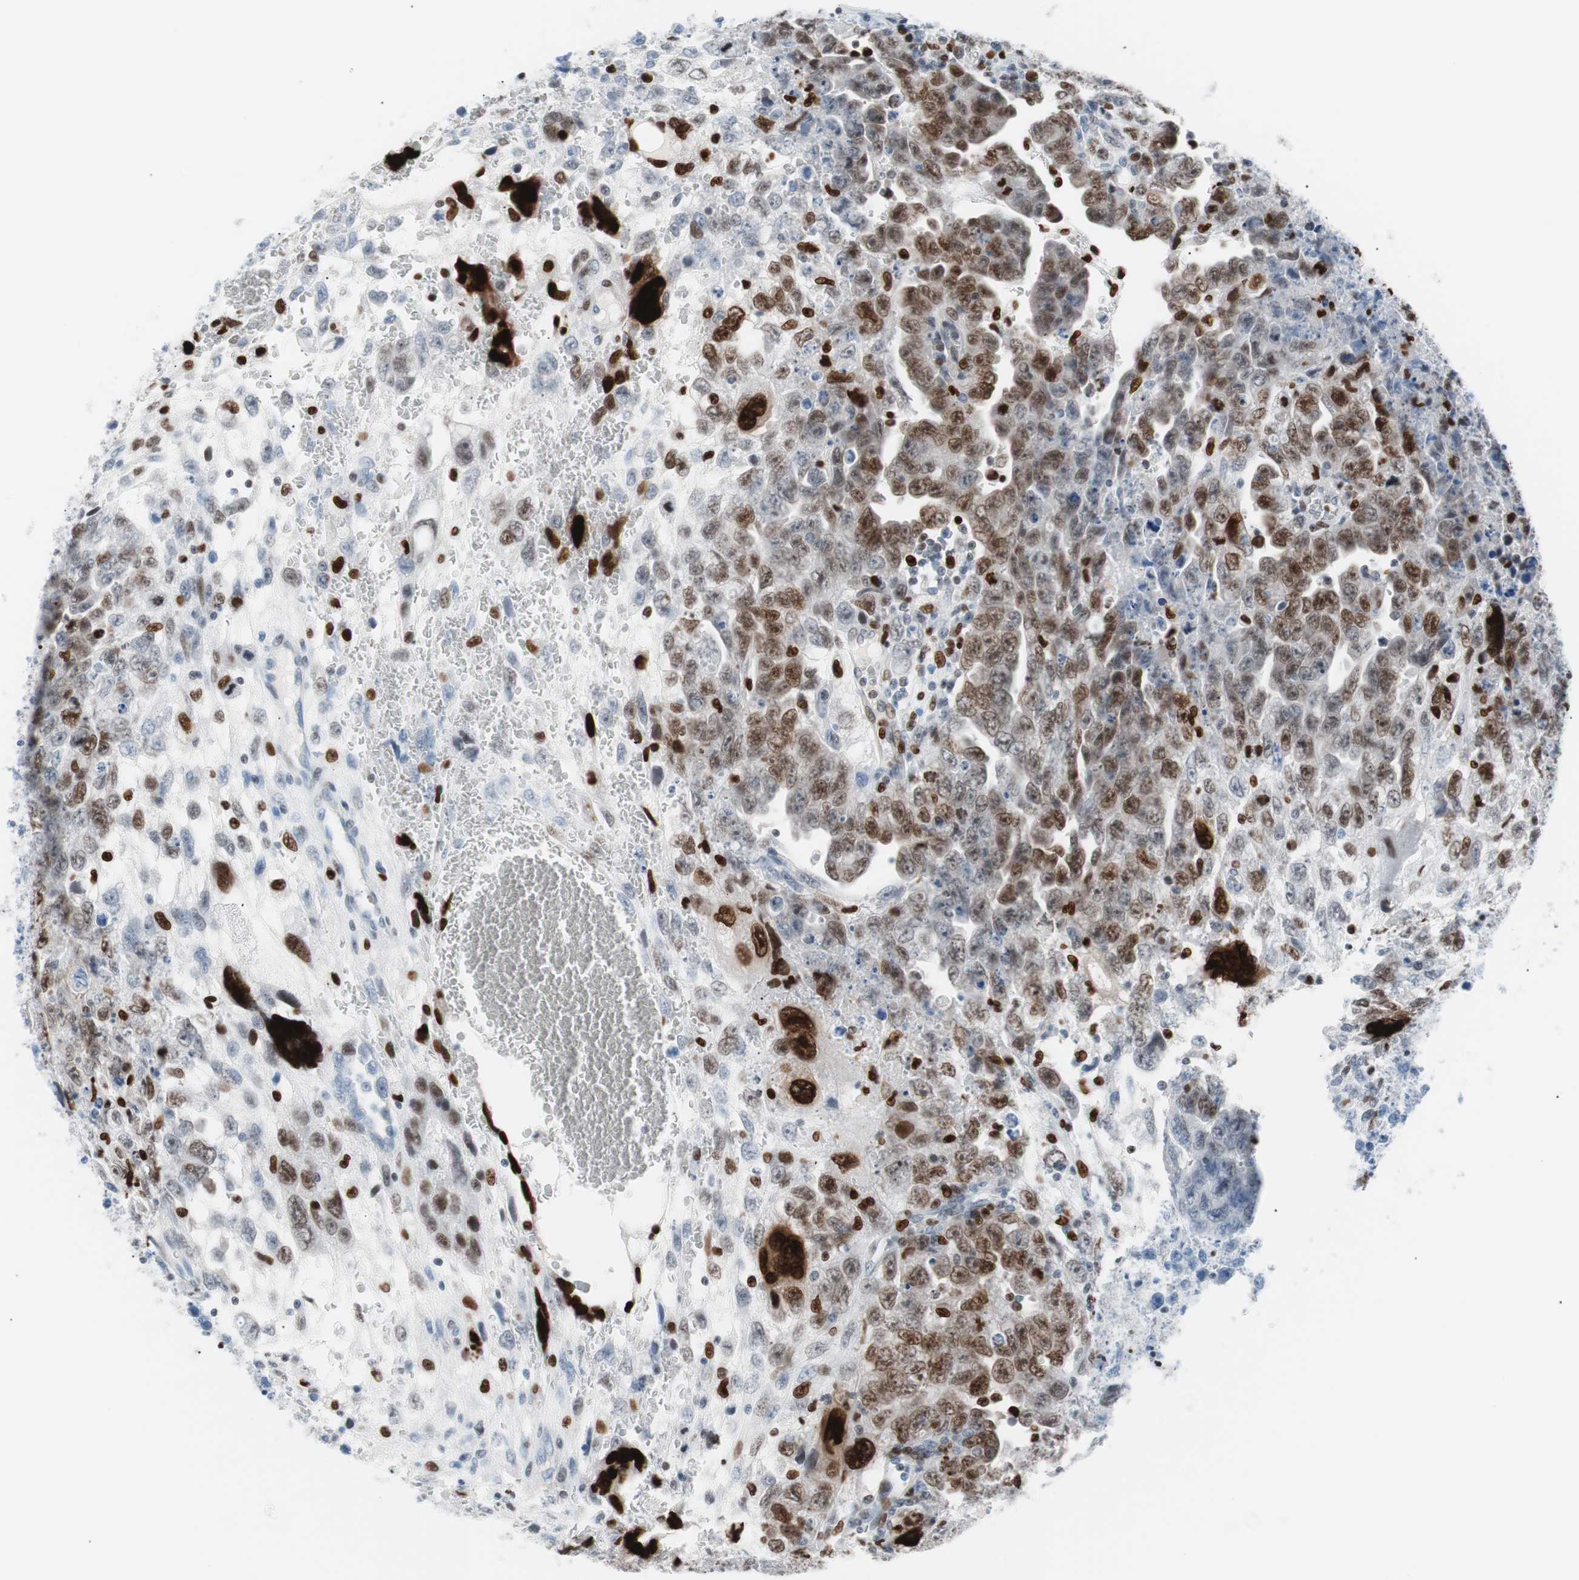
{"staining": {"intensity": "moderate", "quantity": ">75%", "location": "nuclear"}, "tissue": "testis cancer", "cell_type": "Tumor cells", "image_type": "cancer", "snomed": [{"axis": "morphology", "description": "Carcinoma, Embryonal, NOS"}, {"axis": "topography", "description": "Testis"}], "caption": "Testis cancer (embryonal carcinoma) stained for a protein (brown) exhibits moderate nuclear positive staining in about >75% of tumor cells.", "gene": "CEBPB", "patient": {"sex": "male", "age": 28}}